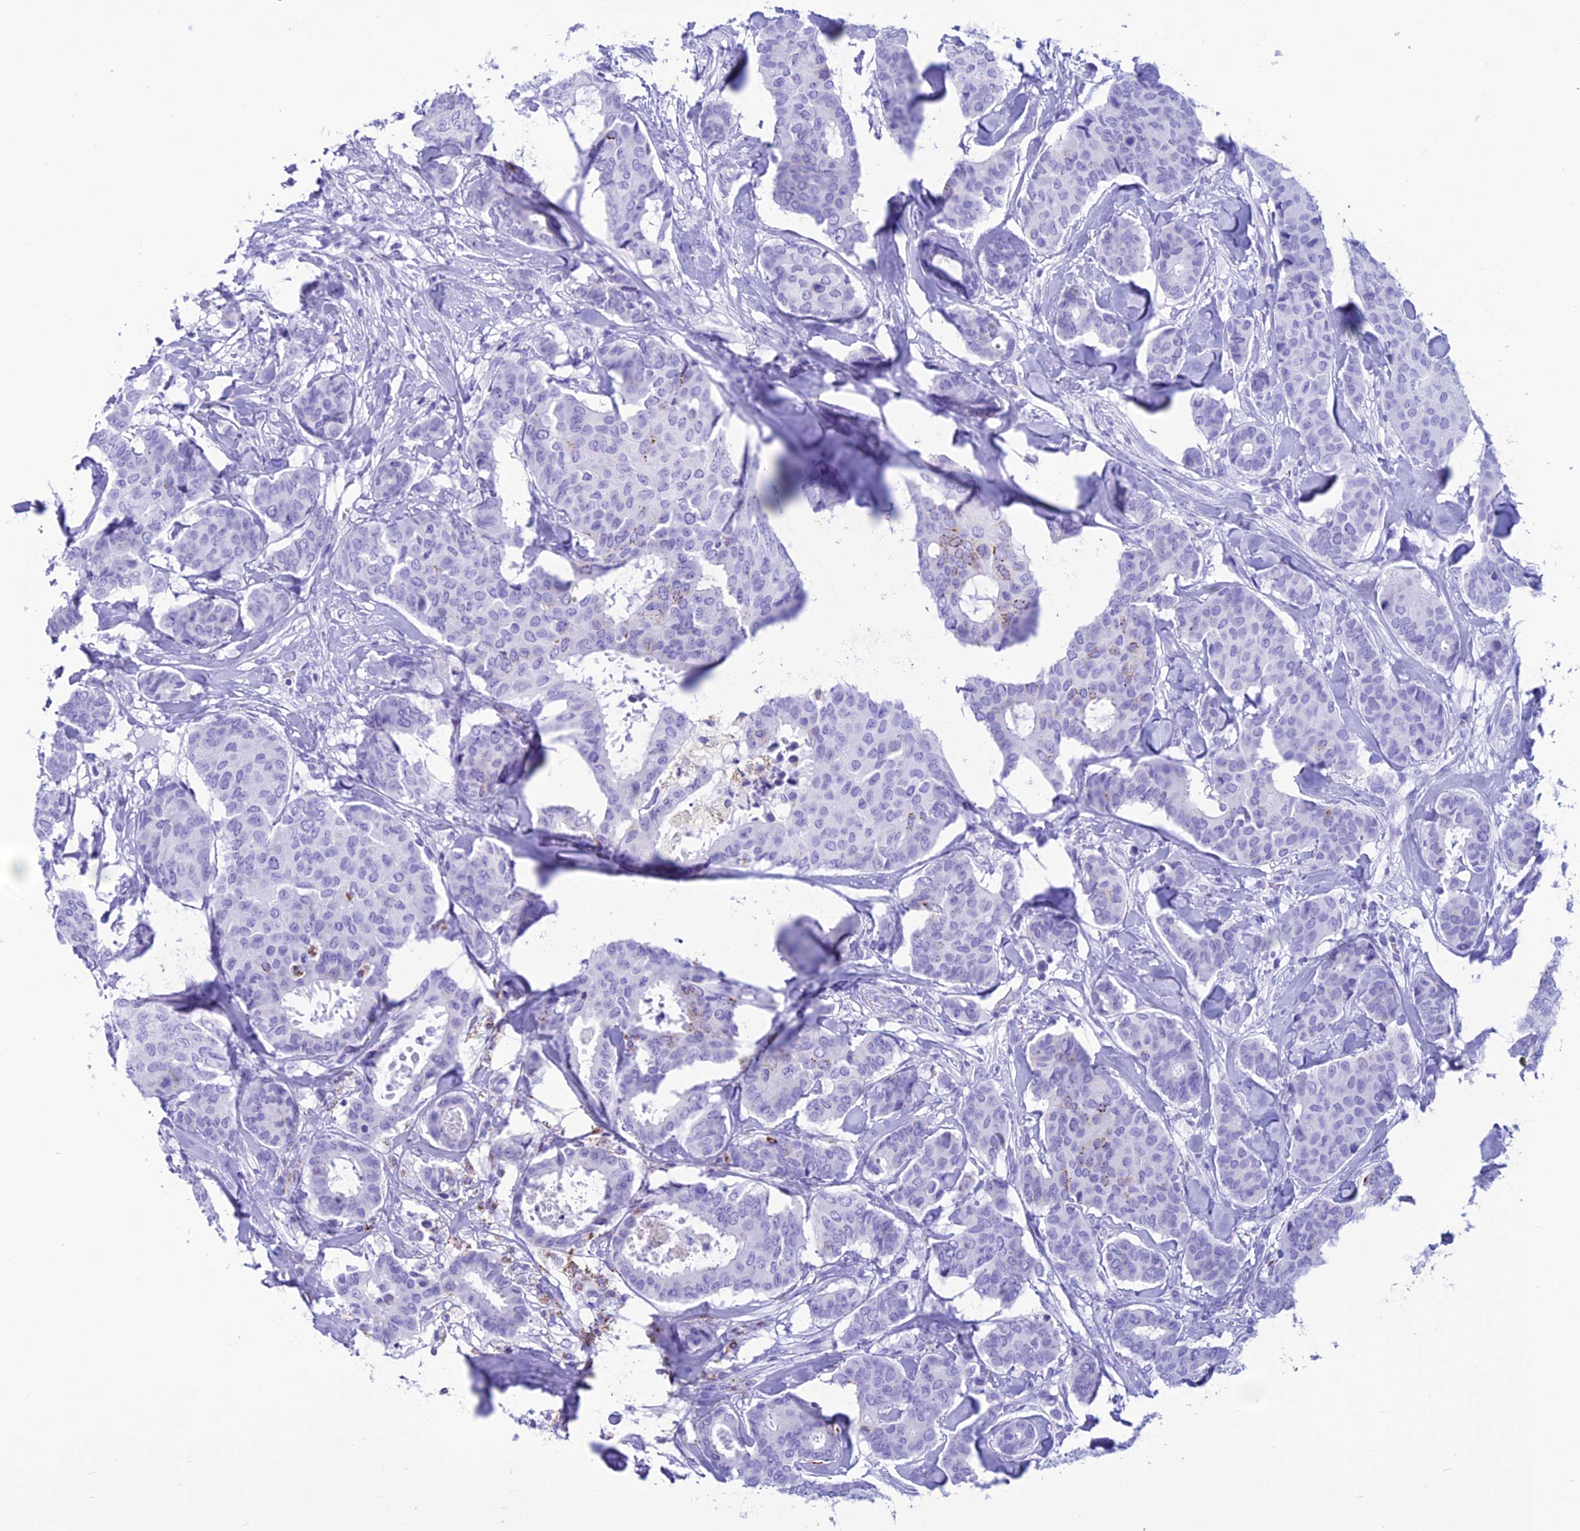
{"staining": {"intensity": "negative", "quantity": "none", "location": "none"}, "tissue": "breast cancer", "cell_type": "Tumor cells", "image_type": "cancer", "snomed": [{"axis": "morphology", "description": "Duct carcinoma"}, {"axis": "topography", "description": "Breast"}], "caption": "Immunohistochemical staining of human breast cancer shows no significant positivity in tumor cells. (DAB (3,3'-diaminobenzidine) immunohistochemistry (IHC) with hematoxylin counter stain).", "gene": "TRAM1L1", "patient": {"sex": "female", "age": 75}}